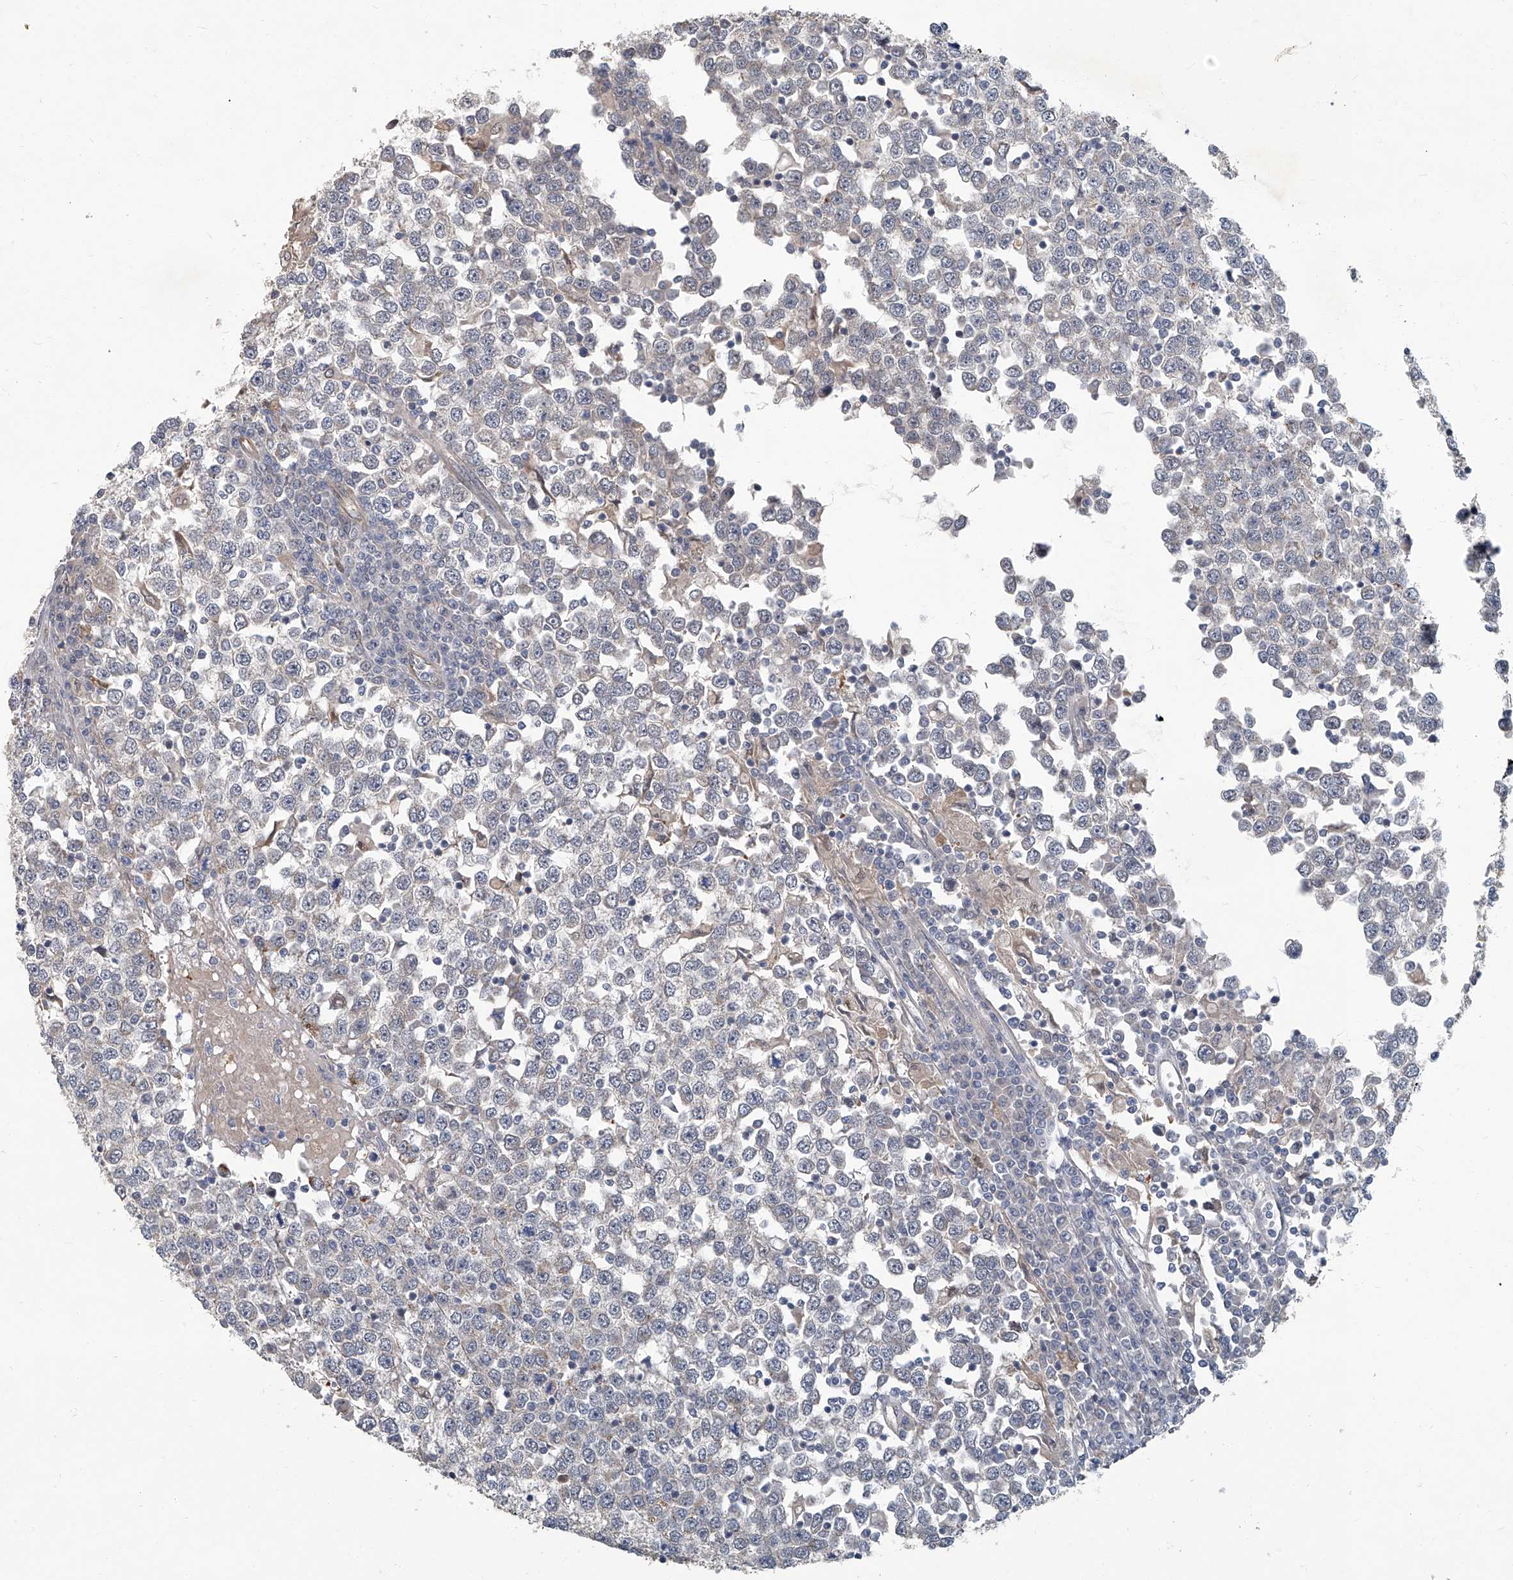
{"staining": {"intensity": "weak", "quantity": "<25%", "location": "cytoplasmic/membranous"}, "tissue": "testis cancer", "cell_type": "Tumor cells", "image_type": "cancer", "snomed": [{"axis": "morphology", "description": "Seminoma, NOS"}, {"axis": "topography", "description": "Testis"}], "caption": "Tumor cells are negative for brown protein staining in seminoma (testis). (DAB immunohistochemistry (IHC) visualized using brightfield microscopy, high magnification).", "gene": "AKNAD1", "patient": {"sex": "male", "age": 65}}